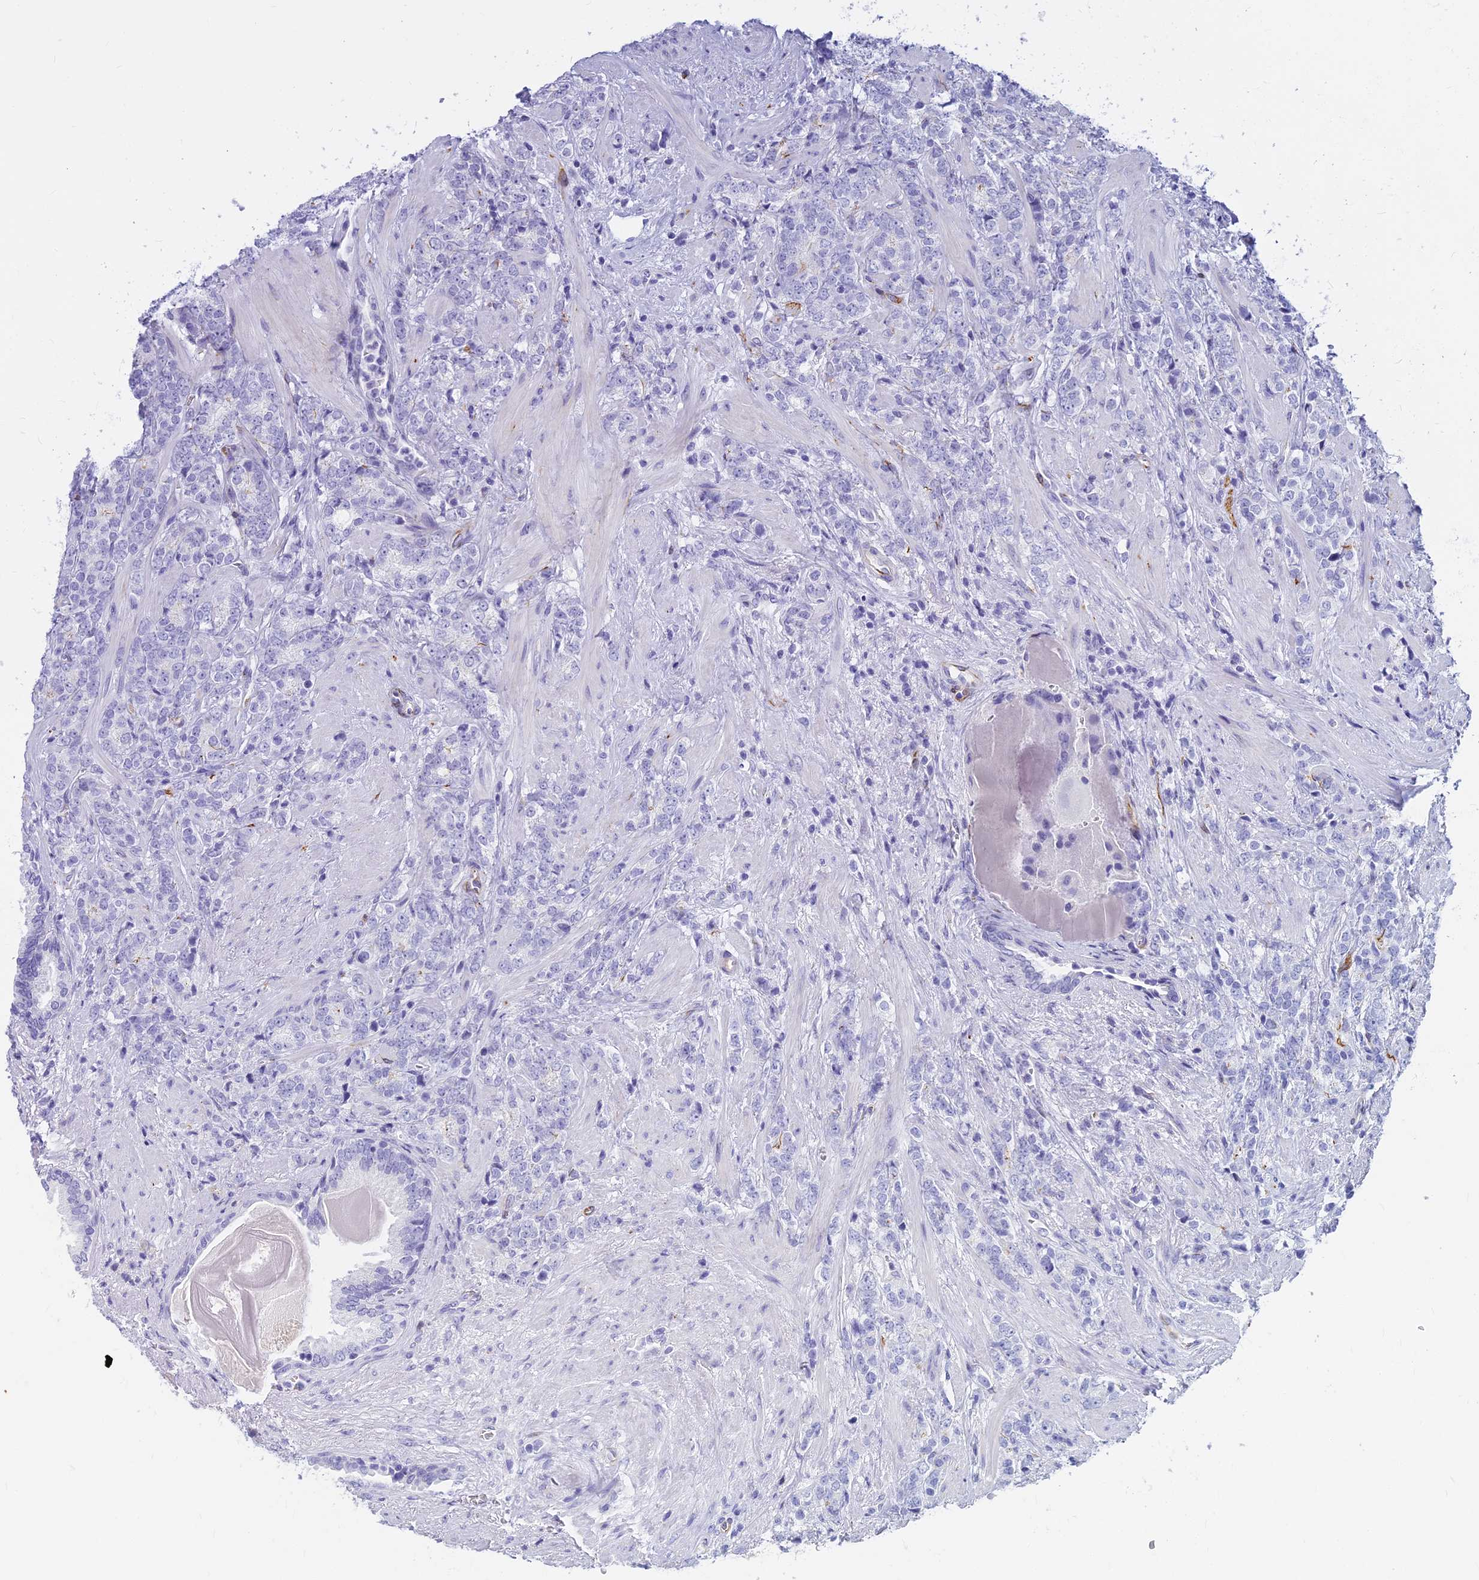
{"staining": {"intensity": "negative", "quantity": "none", "location": "none"}, "tissue": "prostate cancer", "cell_type": "Tumor cells", "image_type": "cancer", "snomed": [{"axis": "morphology", "description": "Adenocarcinoma, High grade"}, {"axis": "topography", "description": "Prostate"}], "caption": "An IHC photomicrograph of prostate cancer is shown. There is no staining in tumor cells of prostate cancer. (Immunohistochemistry (ihc), brightfield microscopy, high magnification).", "gene": "EVI2A", "patient": {"sex": "male", "age": 64}}